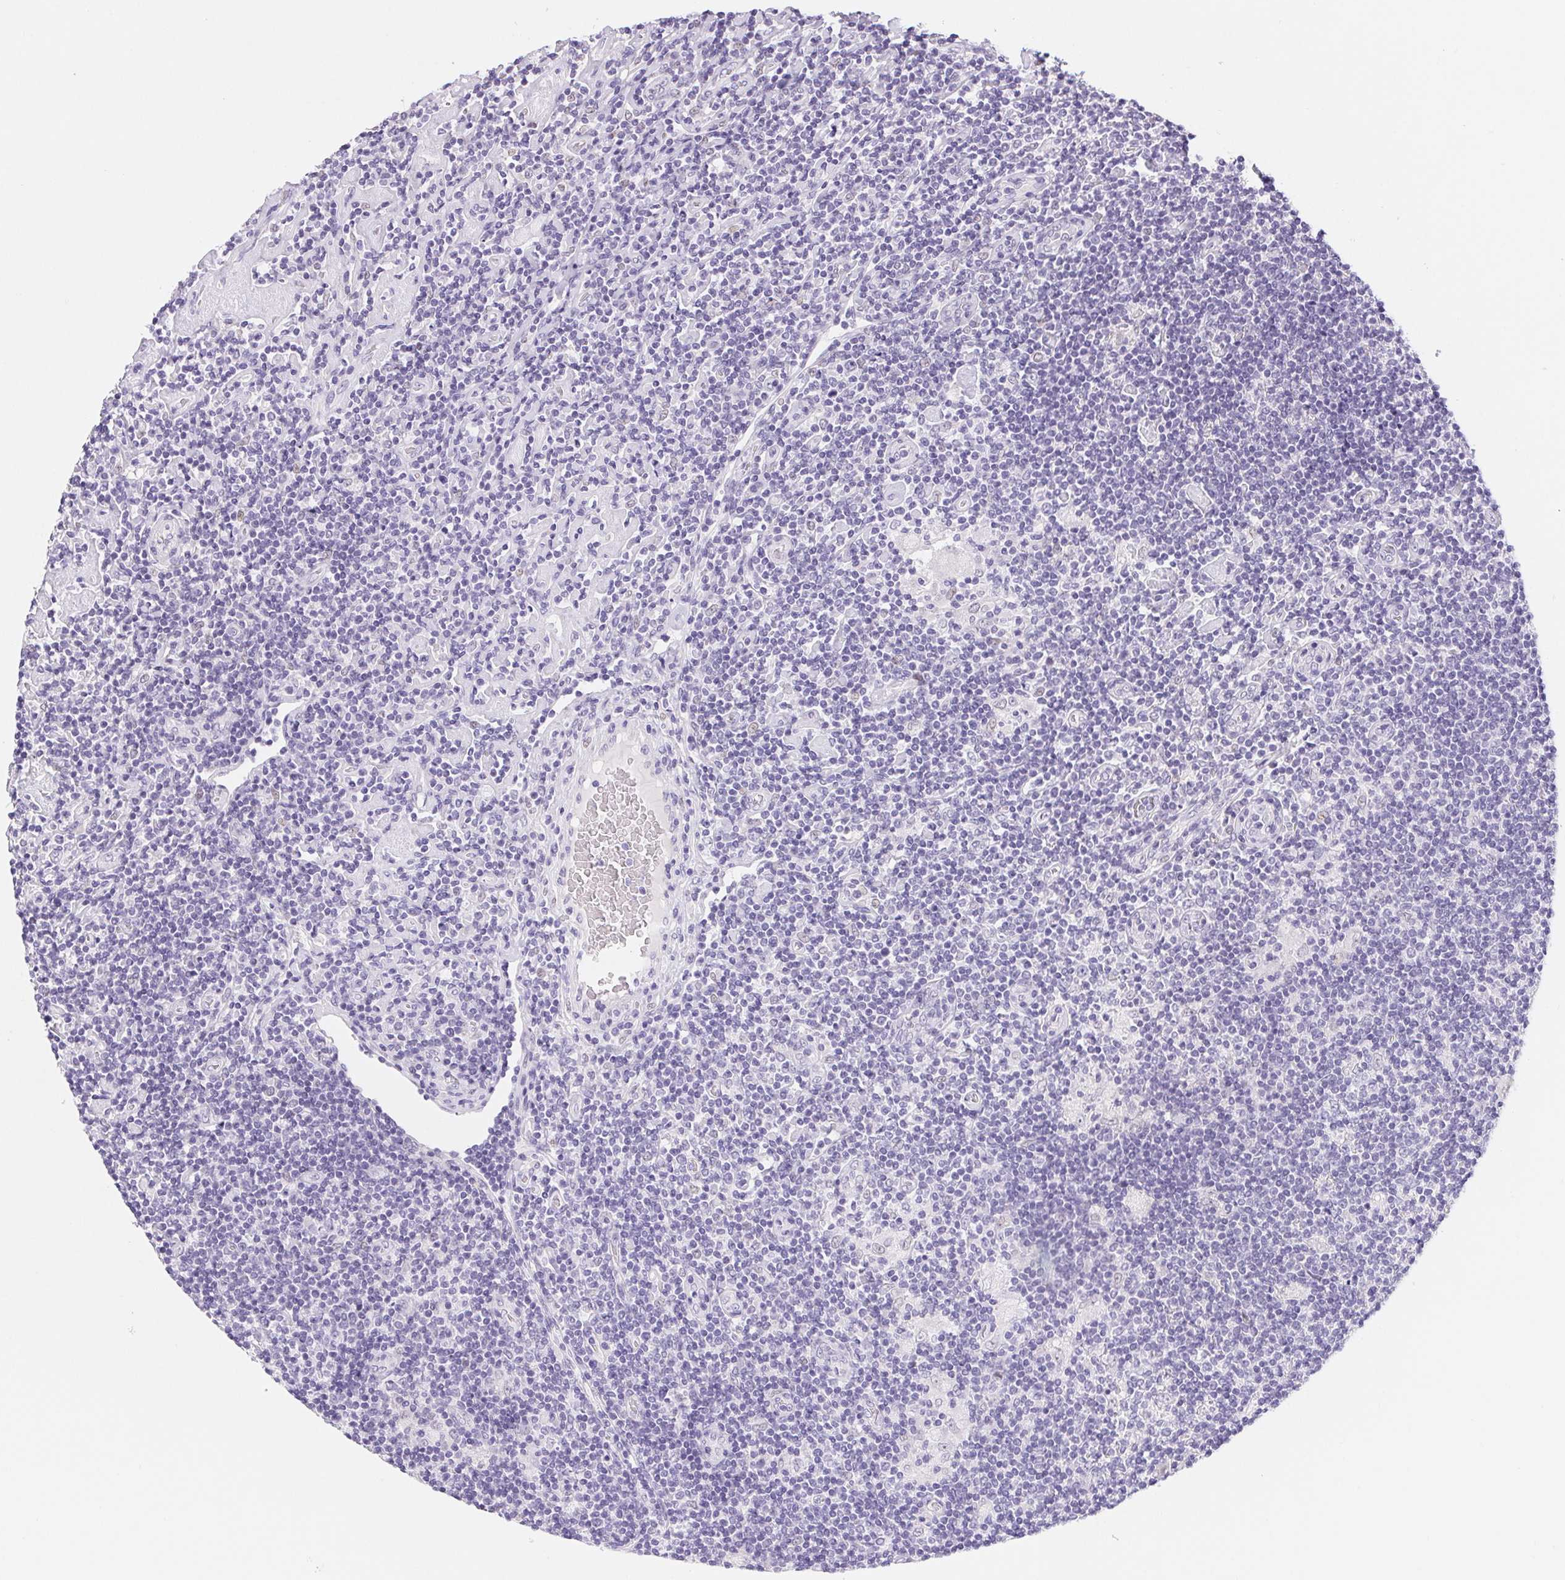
{"staining": {"intensity": "negative", "quantity": "none", "location": "none"}, "tissue": "lymphoma", "cell_type": "Tumor cells", "image_type": "cancer", "snomed": [{"axis": "morphology", "description": "Hodgkin's disease, NOS"}, {"axis": "topography", "description": "Lymph node"}], "caption": "Human Hodgkin's disease stained for a protein using immunohistochemistry (IHC) exhibits no staining in tumor cells.", "gene": "ASGR2", "patient": {"sex": "male", "age": 40}}